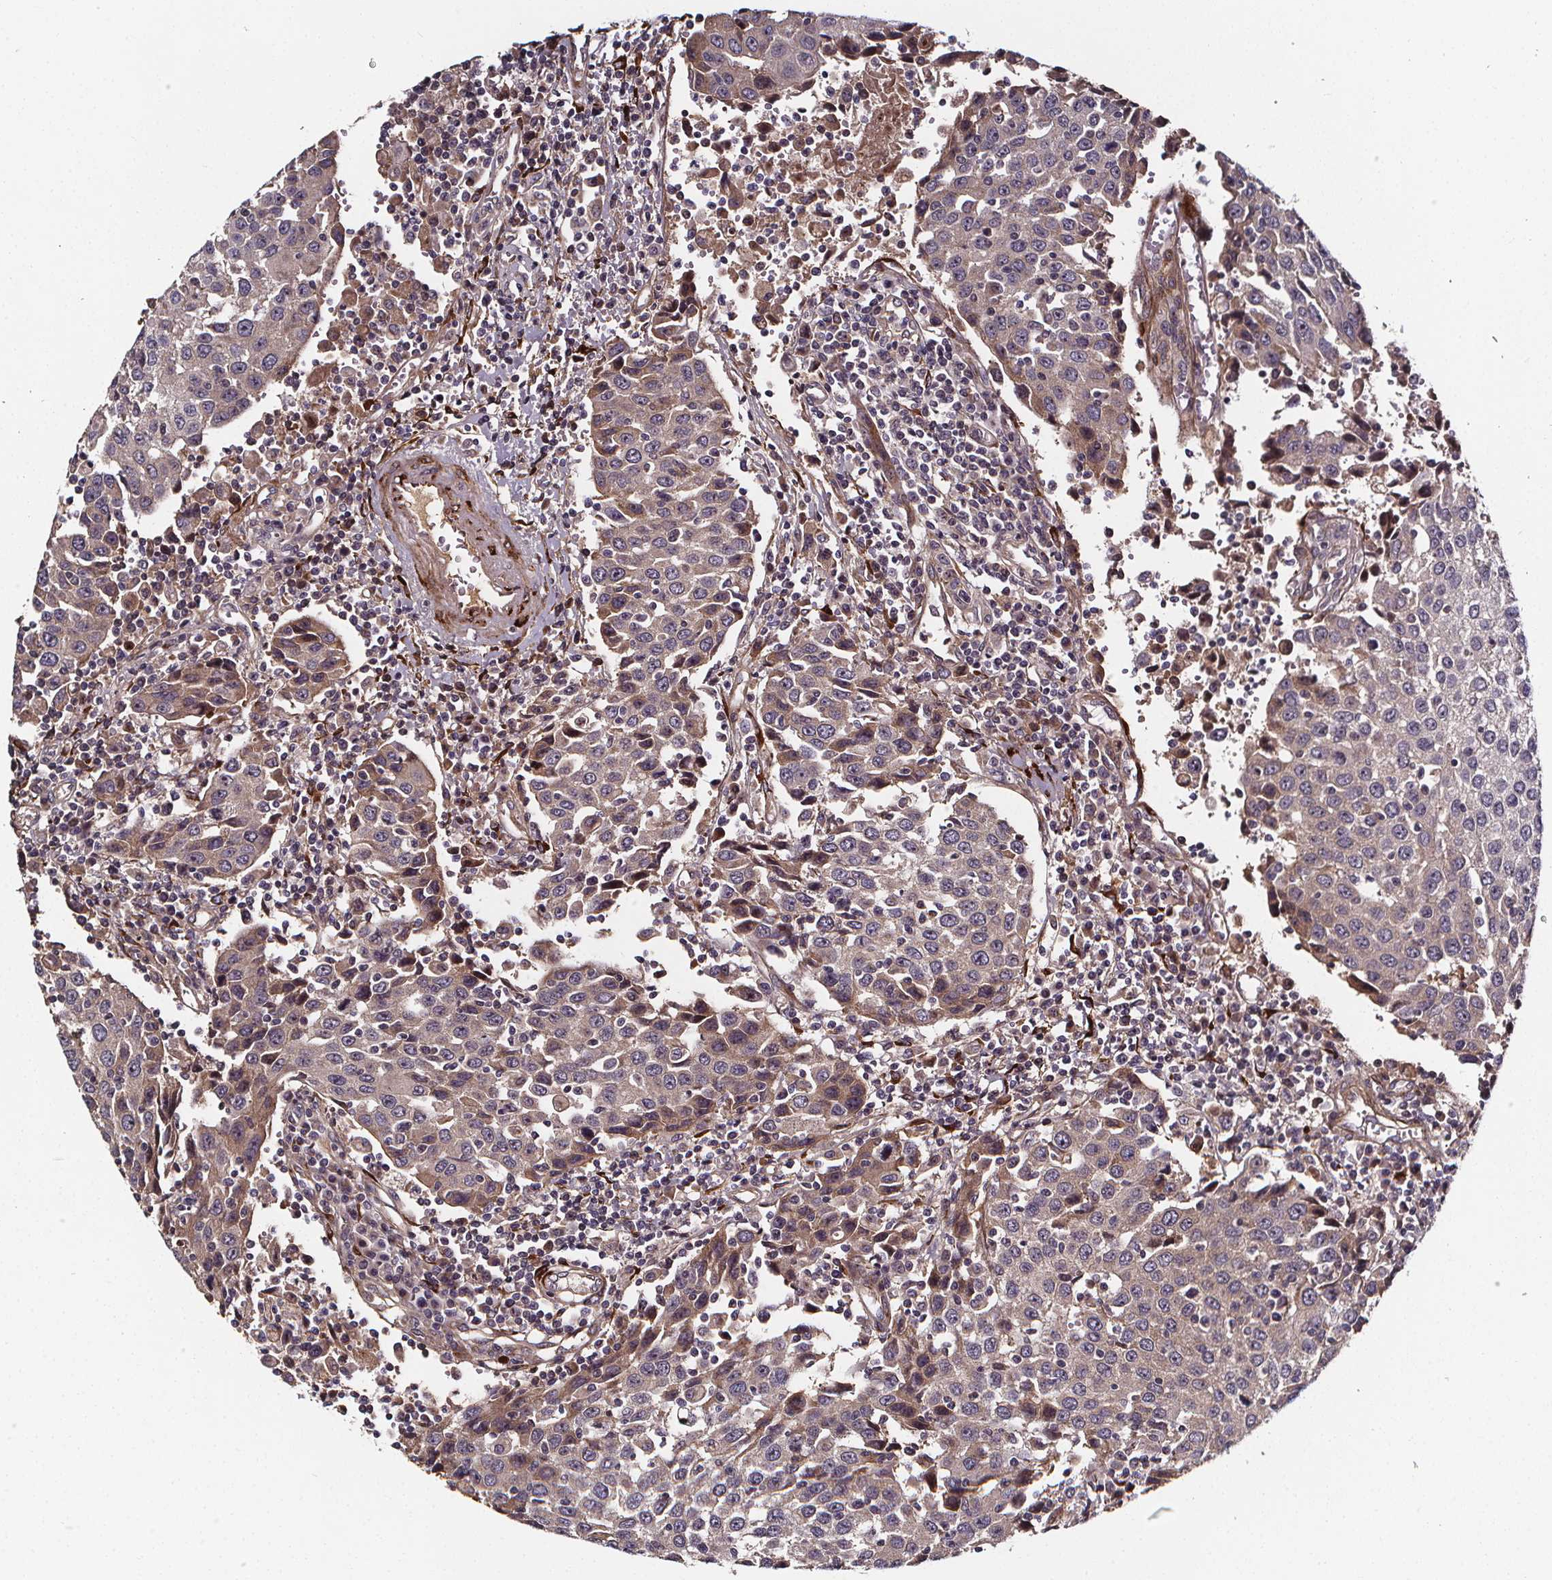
{"staining": {"intensity": "weak", "quantity": "<25%", "location": "cytoplasmic/membranous"}, "tissue": "urothelial cancer", "cell_type": "Tumor cells", "image_type": "cancer", "snomed": [{"axis": "morphology", "description": "Urothelial carcinoma, High grade"}, {"axis": "topography", "description": "Urinary bladder"}], "caption": "An immunohistochemistry (IHC) image of urothelial cancer is shown. There is no staining in tumor cells of urothelial cancer.", "gene": "AEBP1", "patient": {"sex": "female", "age": 85}}